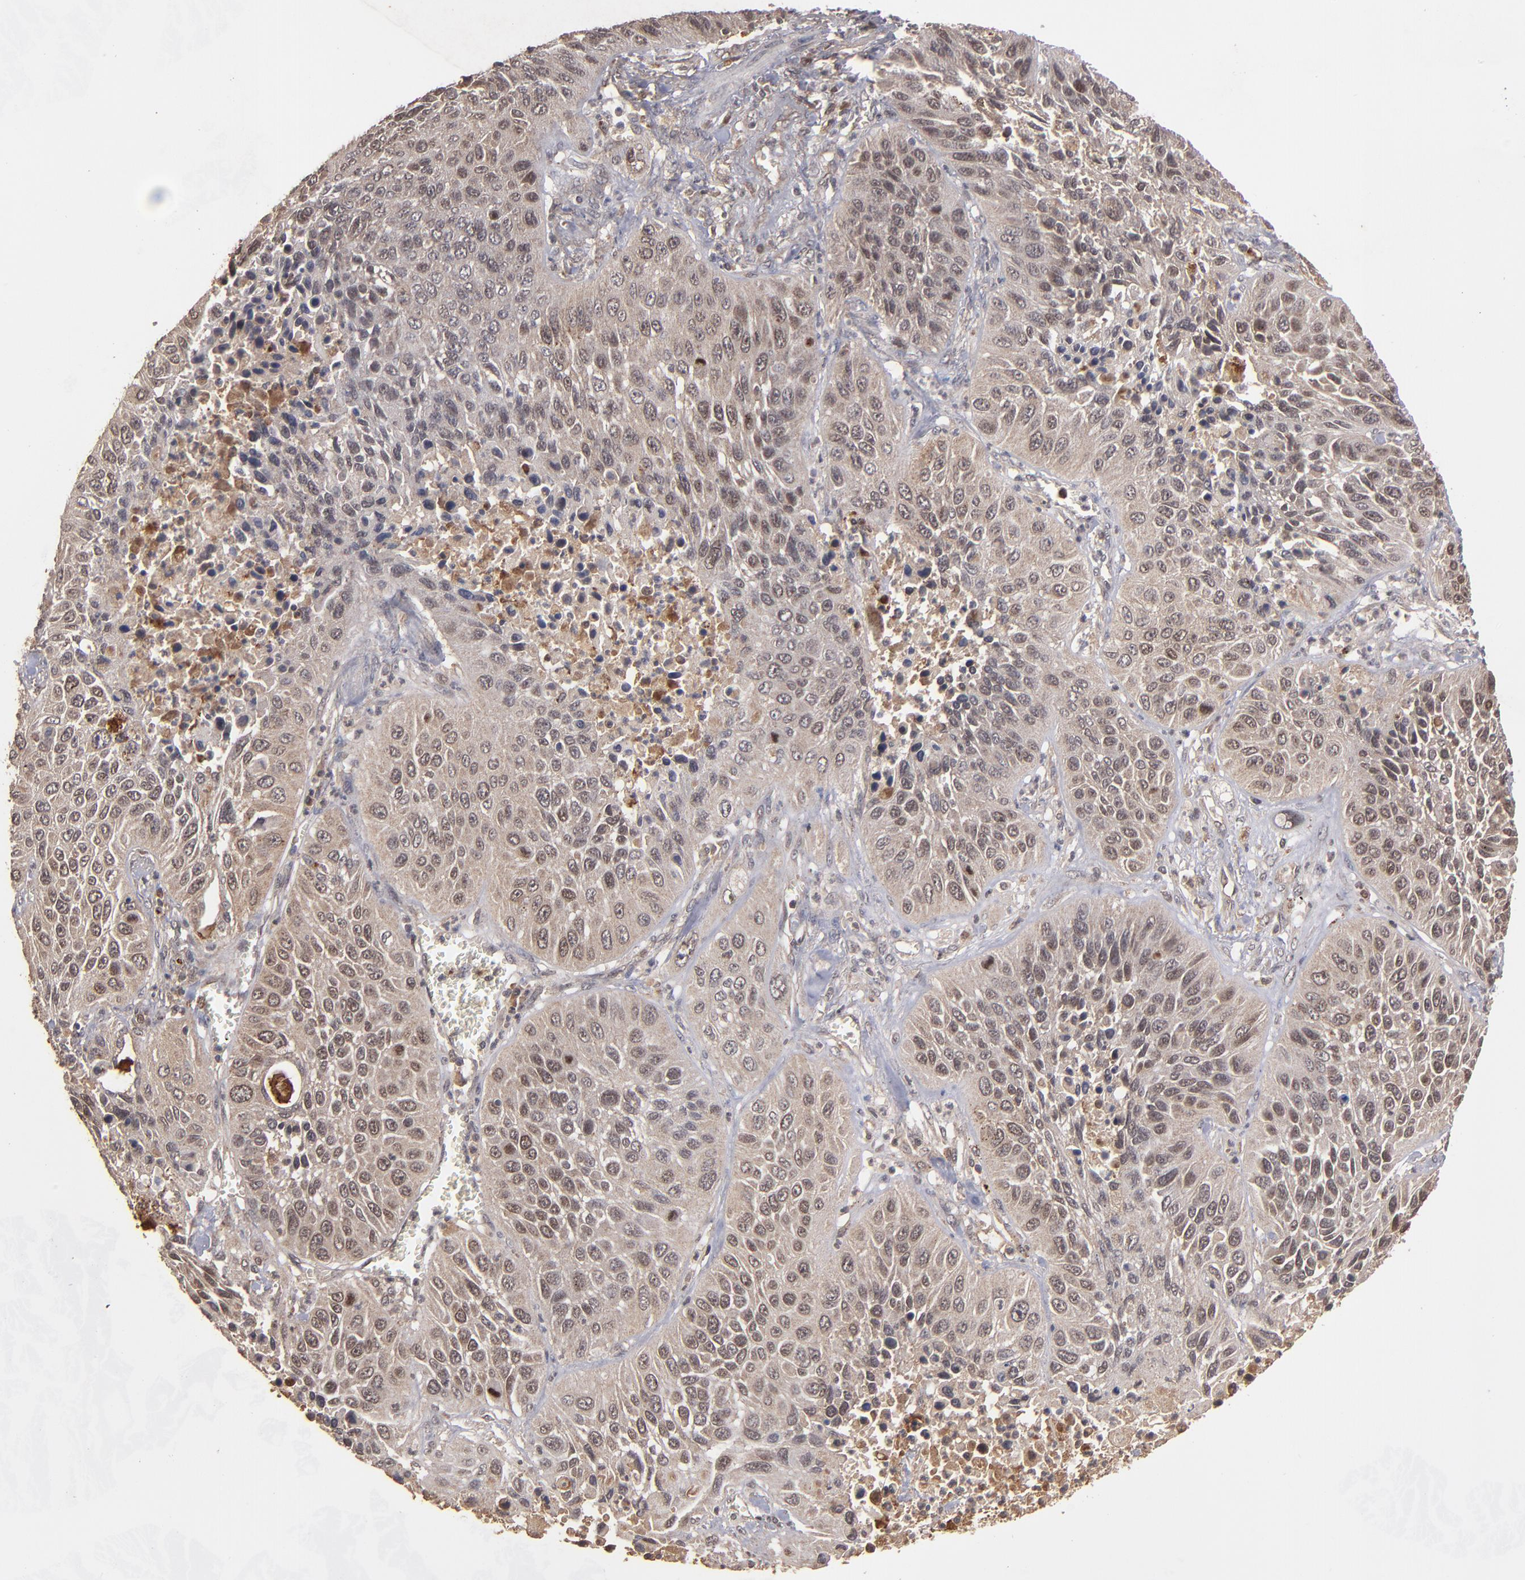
{"staining": {"intensity": "weak", "quantity": ">75%", "location": "cytoplasmic/membranous"}, "tissue": "lung cancer", "cell_type": "Tumor cells", "image_type": "cancer", "snomed": [{"axis": "morphology", "description": "Squamous cell carcinoma, NOS"}, {"axis": "topography", "description": "Lung"}], "caption": "Protein analysis of lung cancer (squamous cell carcinoma) tissue shows weak cytoplasmic/membranous expression in approximately >75% of tumor cells. (brown staining indicates protein expression, while blue staining denotes nuclei).", "gene": "TENM1", "patient": {"sex": "female", "age": 76}}